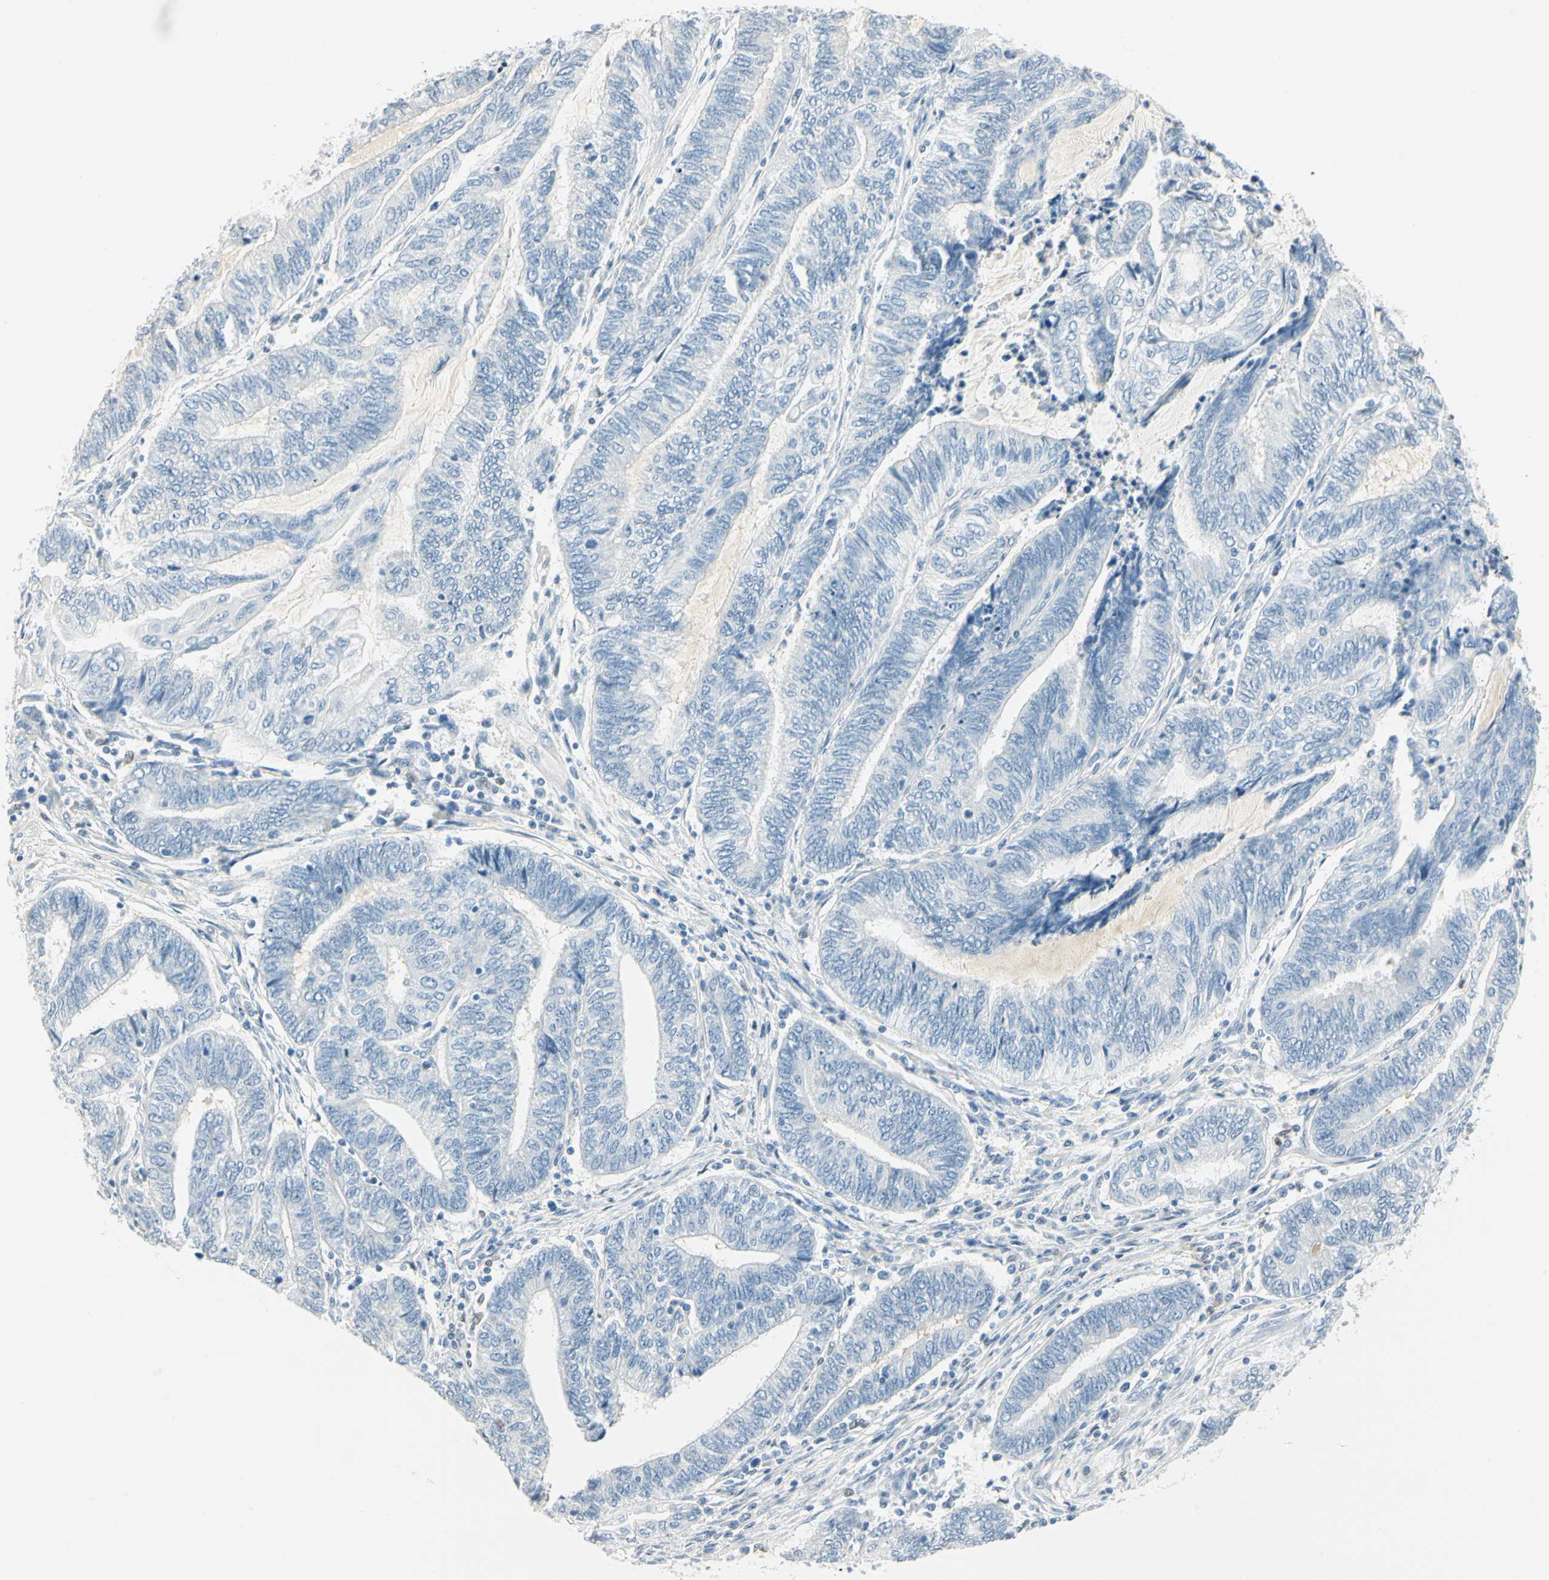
{"staining": {"intensity": "negative", "quantity": "none", "location": "none"}, "tissue": "endometrial cancer", "cell_type": "Tumor cells", "image_type": "cancer", "snomed": [{"axis": "morphology", "description": "Adenocarcinoma, NOS"}, {"axis": "topography", "description": "Uterus"}, {"axis": "topography", "description": "Endometrium"}], "caption": "The IHC histopathology image has no significant positivity in tumor cells of endometrial cancer (adenocarcinoma) tissue. The staining was performed using DAB (3,3'-diaminobenzidine) to visualize the protein expression in brown, while the nuclei were stained in blue with hematoxylin (Magnification: 20x).", "gene": "MLLT10", "patient": {"sex": "female", "age": 70}}